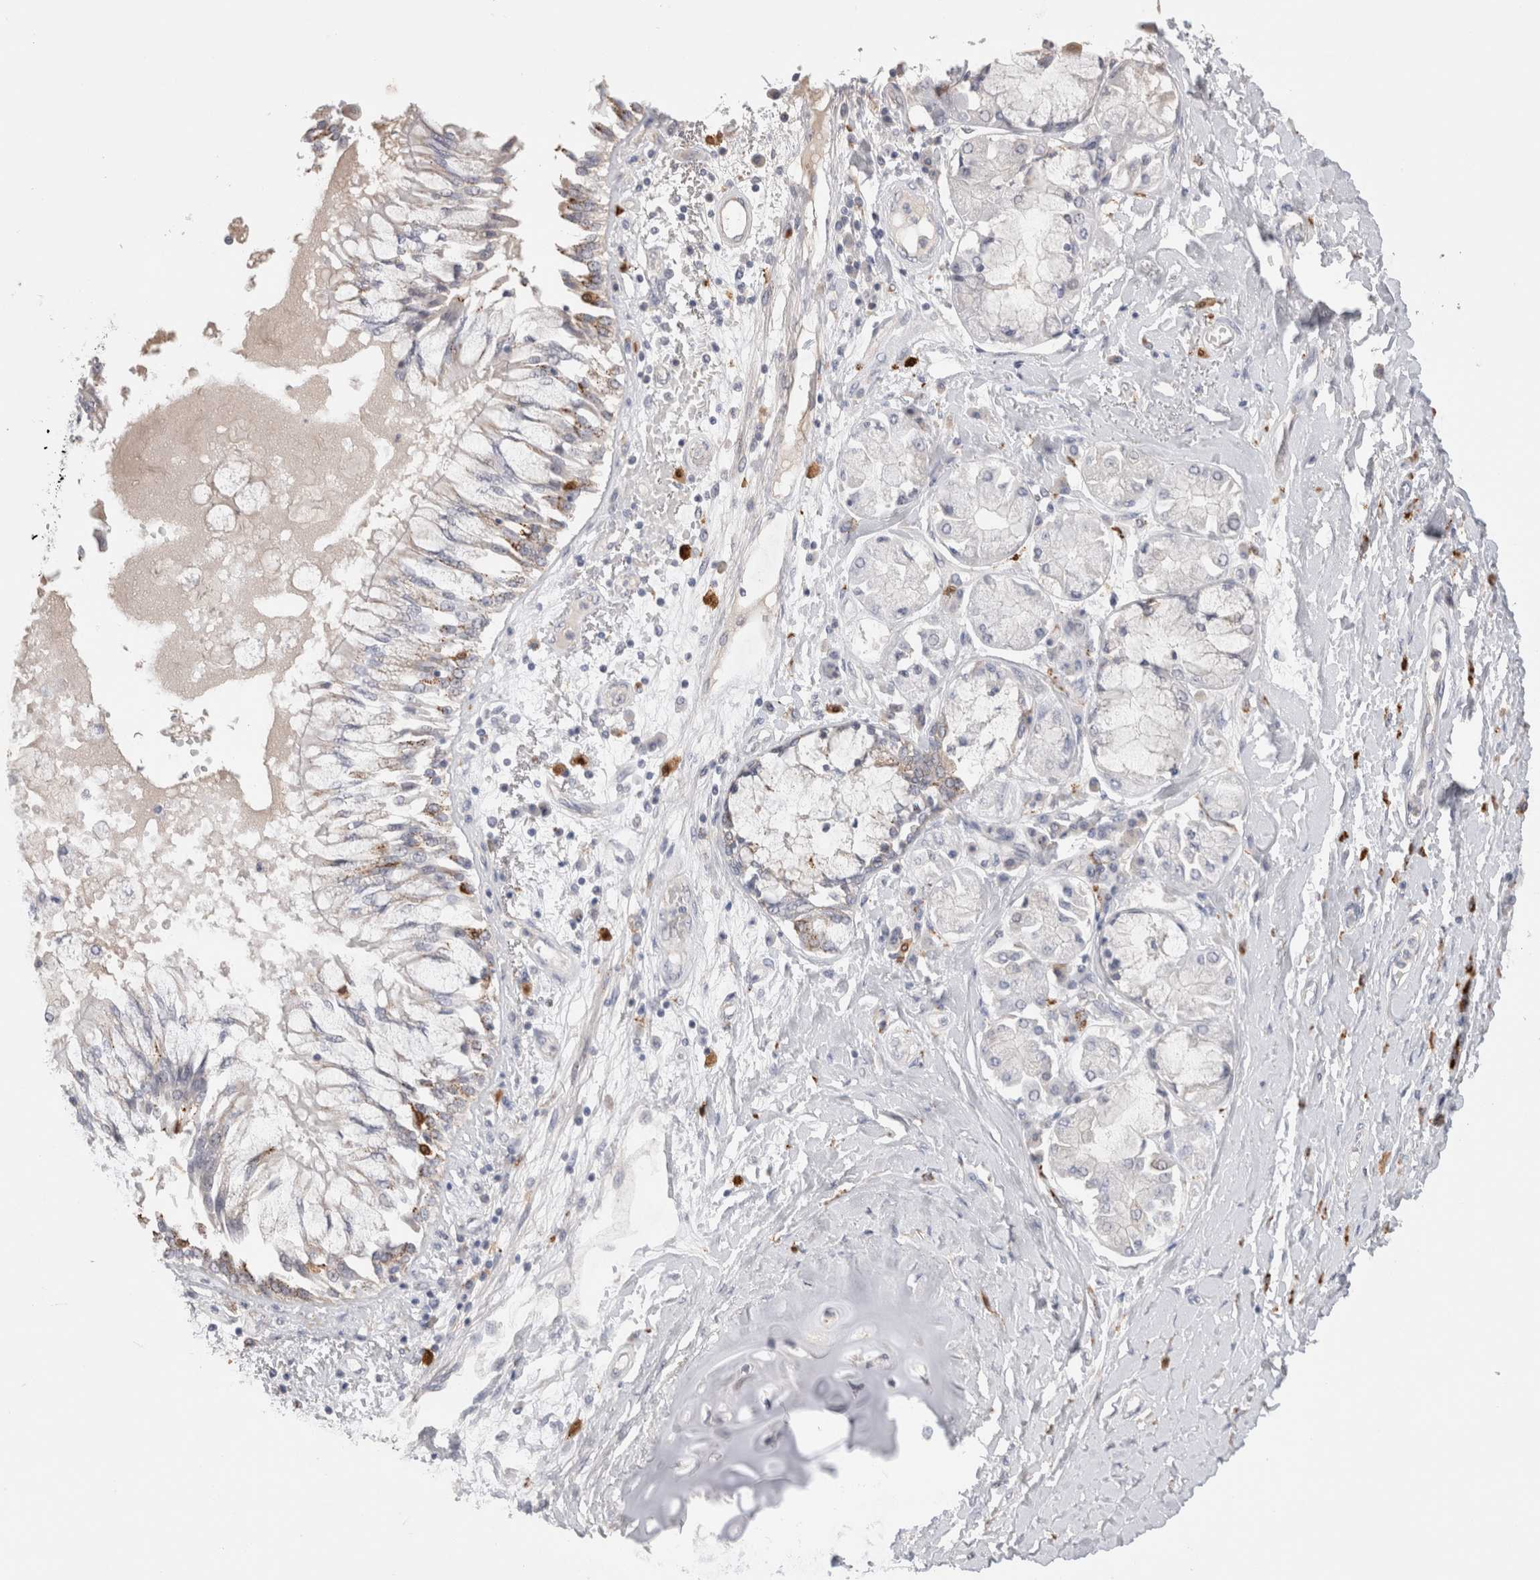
{"staining": {"intensity": "weak", "quantity": "<25%", "location": "cytoplasmic/membranous"}, "tissue": "lung cancer", "cell_type": "Tumor cells", "image_type": "cancer", "snomed": [{"axis": "morphology", "description": "Normal tissue, NOS"}, {"axis": "morphology", "description": "Squamous cell carcinoma, NOS"}, {"axis": "topography", "description": "Lymph node"}, {"axis": "topography", "description": "Cartilage tissue"}, {"axis": "topography", "description": "Bronchus"}, {"axis": "topography", "description": "Lung"}, {"axis": "topography", "description": "Peripheral nerve tissue"}], "caption": "Lung cancer was stained to show a protein in brown. There is no significant positivity in tumor cells. (IHC, brightfield microscopy, high magnification).", "gene": "HPGDS", "patient": {"sex": "female", "age": 49}}